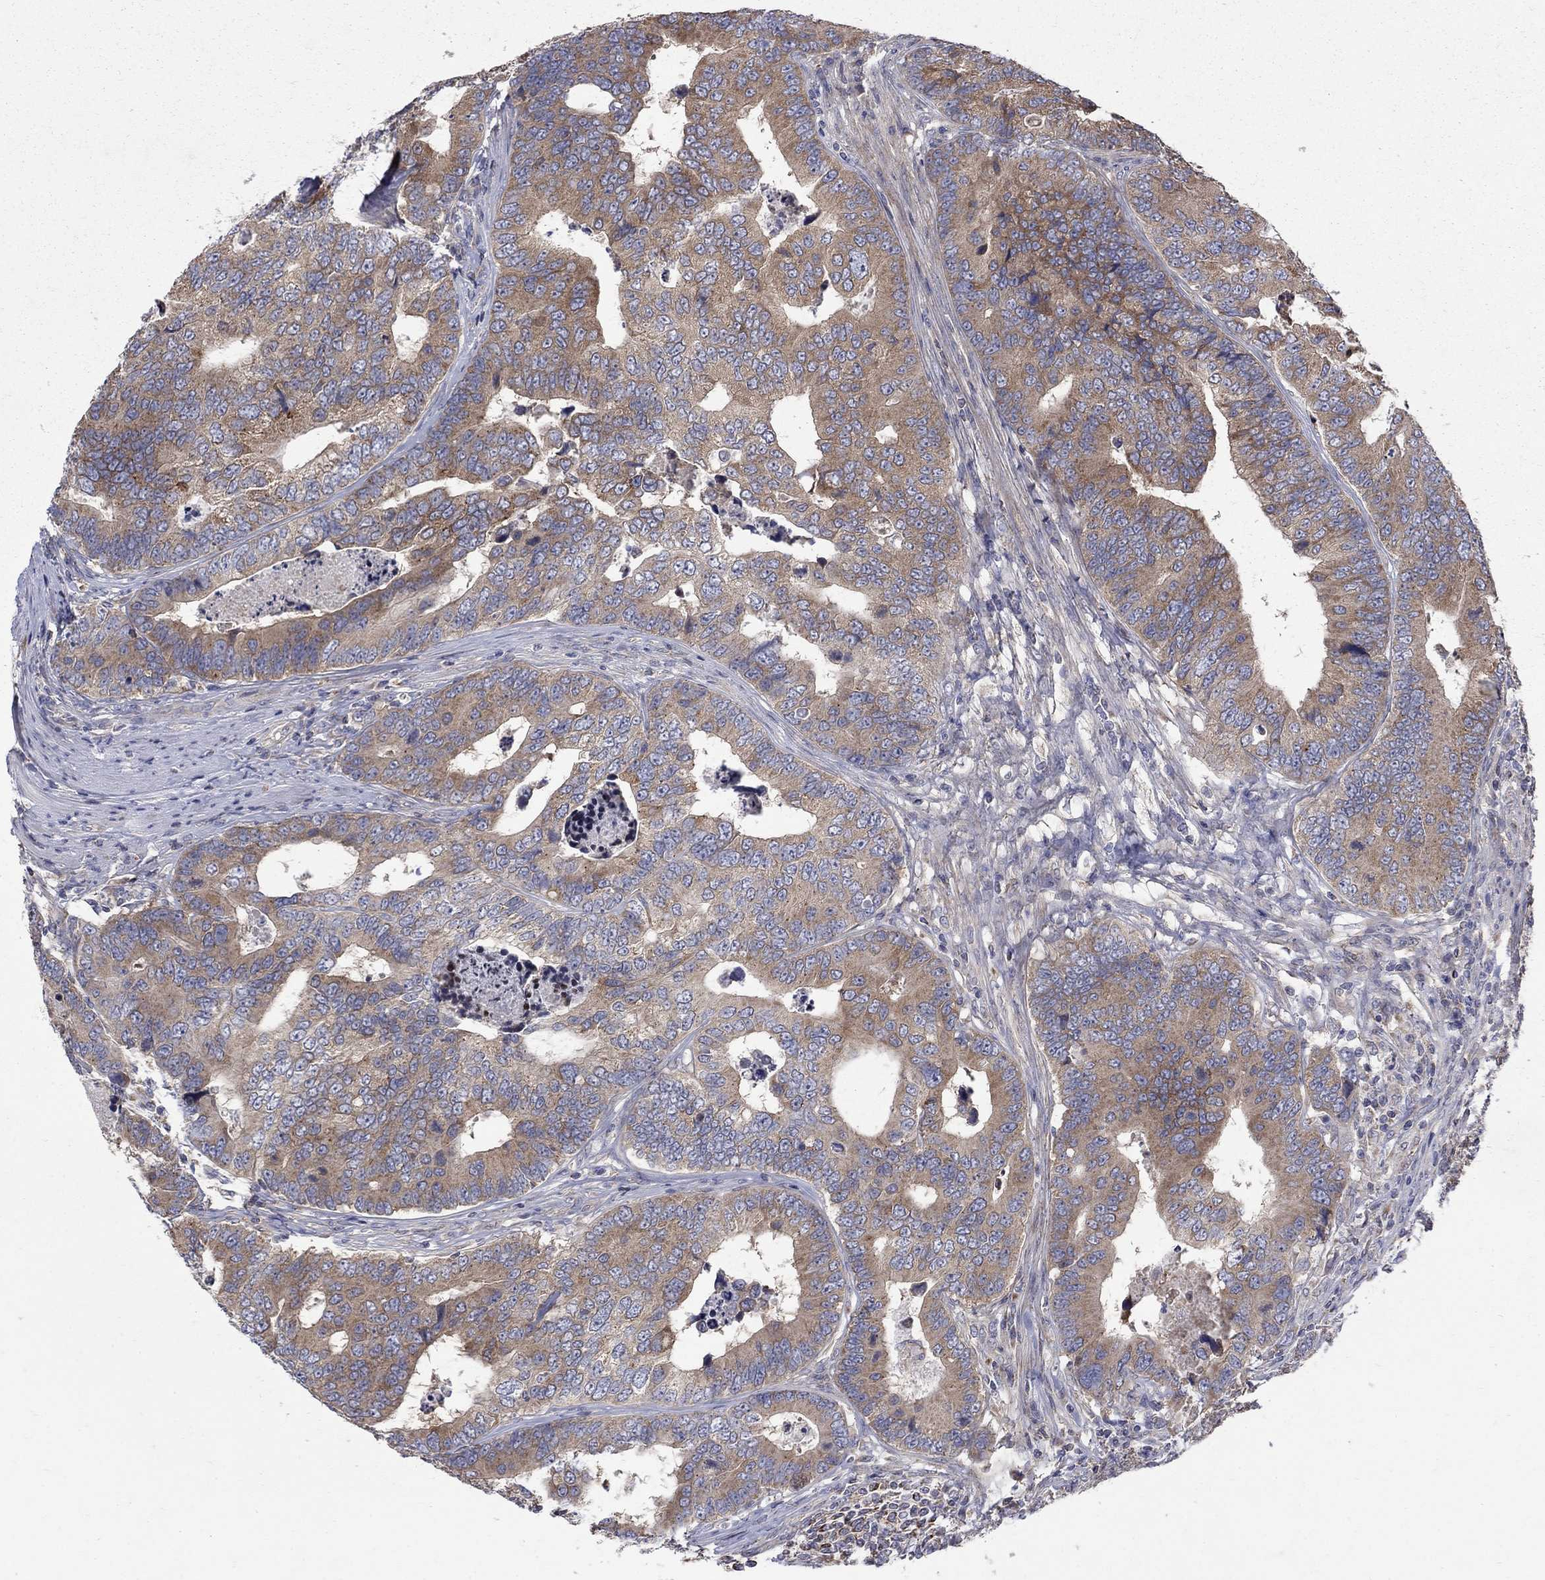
{"staining": {"intensity": "moderate", "quantity": "25%-75%", "location": "cytoplasmic/membranous"}, "tissue": "colorectal cancer", "cell_type": "Tumor cells", "image_type": "cancer", "snomed": [{"axis": "morphology", "description": "Adenocarcinoma, NOS"}, {"axis": "topography", "description": "Colon"}], "caption": "This image reveals IHC staining of human colorectal adenocarcinoma, with medium moderate cytoplasmic/membranous staining in about 25%-75% of tumor cells.", "gene": "SH2B1", "patient": {"sex": "female", "age": 72}}